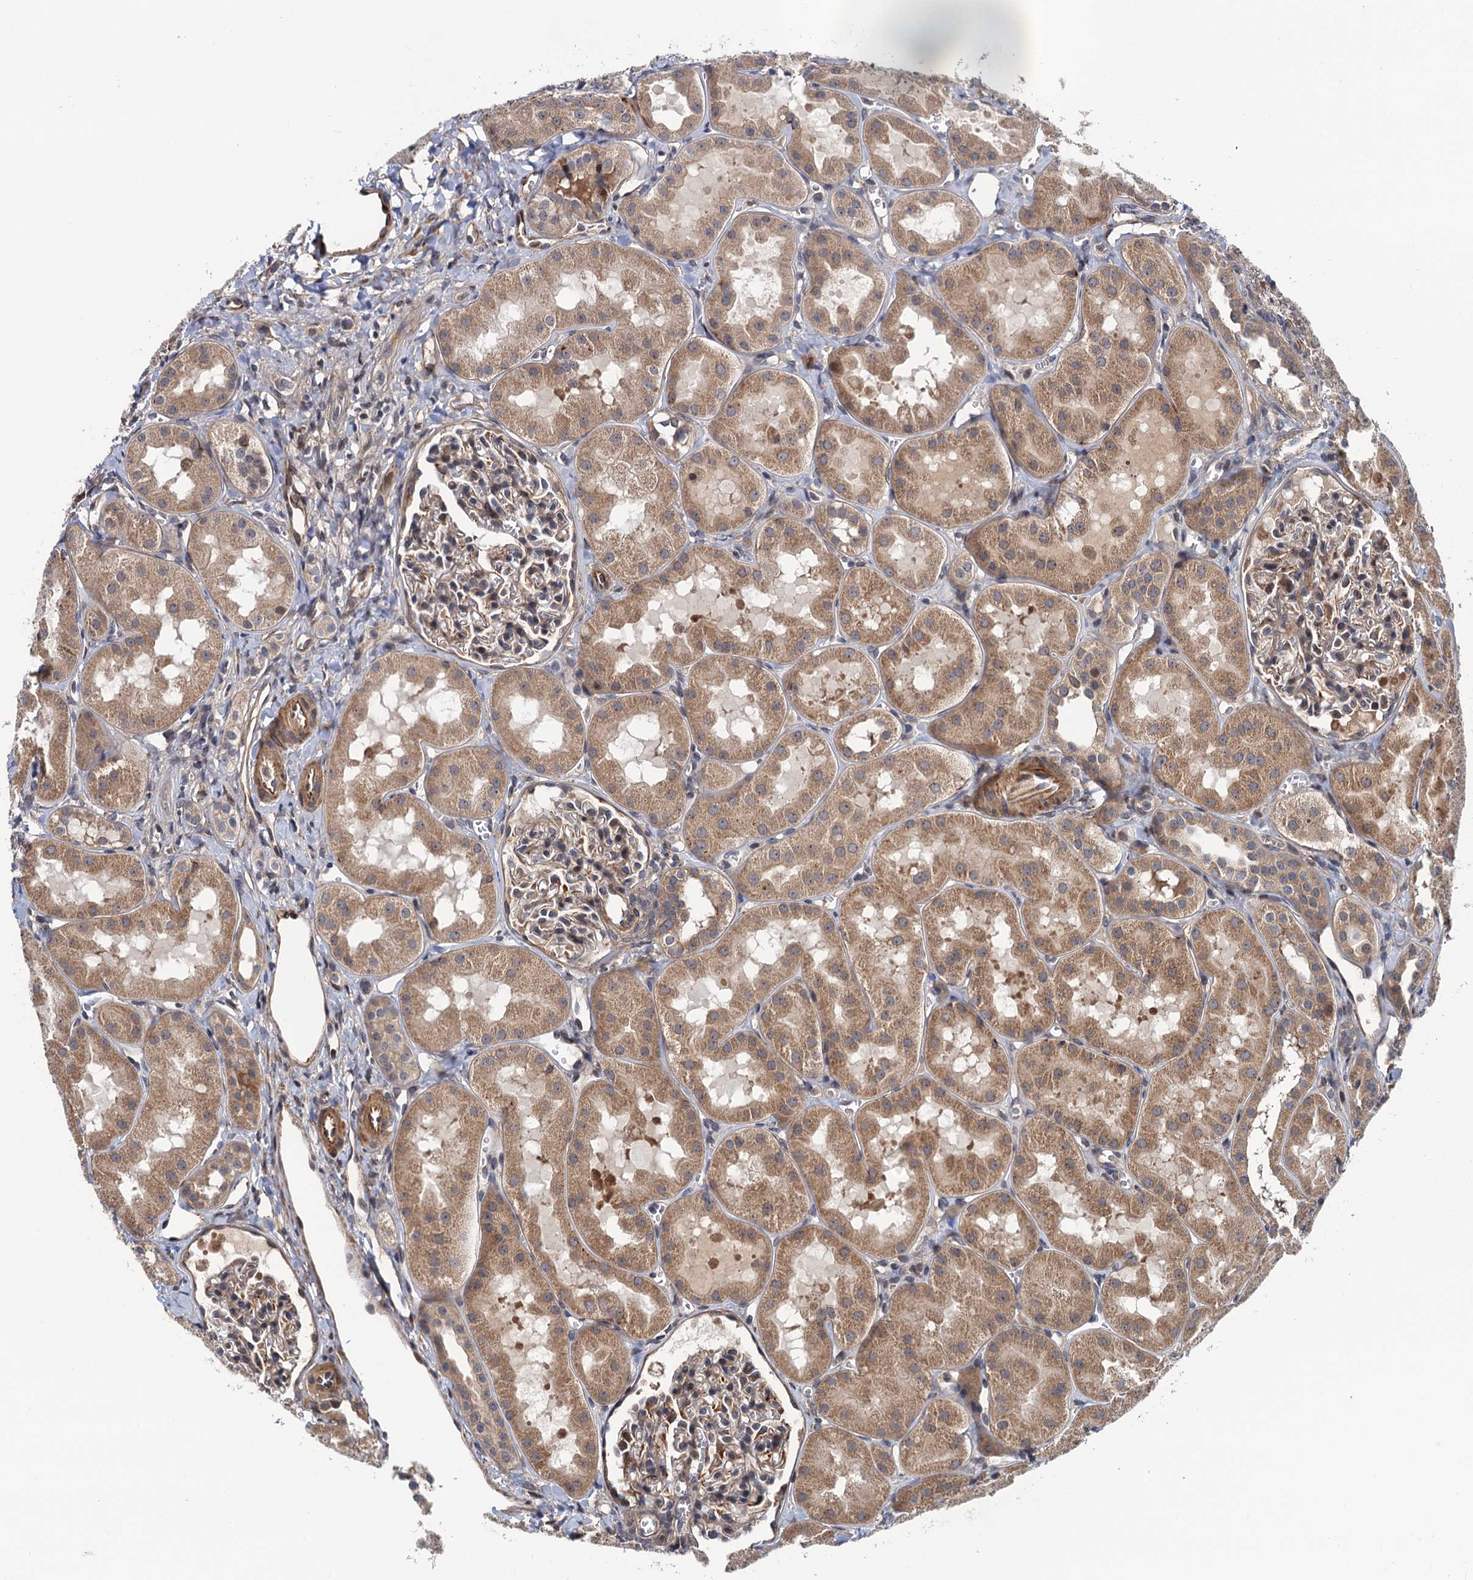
{"staining": {"intensity": "weak", "quantity": "25%-75%", "location": "cytoplasmic/membranous"}, "tissue": "kidney", "cell_type": "Cells in glomeruli", "image_type": "normal", "snomed": [{"axis": "morphology", "description": "Normal tissue, NOS"}, {"axis": "topography", "description": "Kidney"}, {"axis": "topography", "description": "Urinary bladder"}], "caption": "High-power microscopy captured an immunohistochemistry histopathology image of unremarkable kidney, revealing weak cytoplasmic/membranous expression in approximately 25%-75% of cells in glomeruli.", "gene": "FSIP1", "patient": {"sex": "male", "age": 16}}